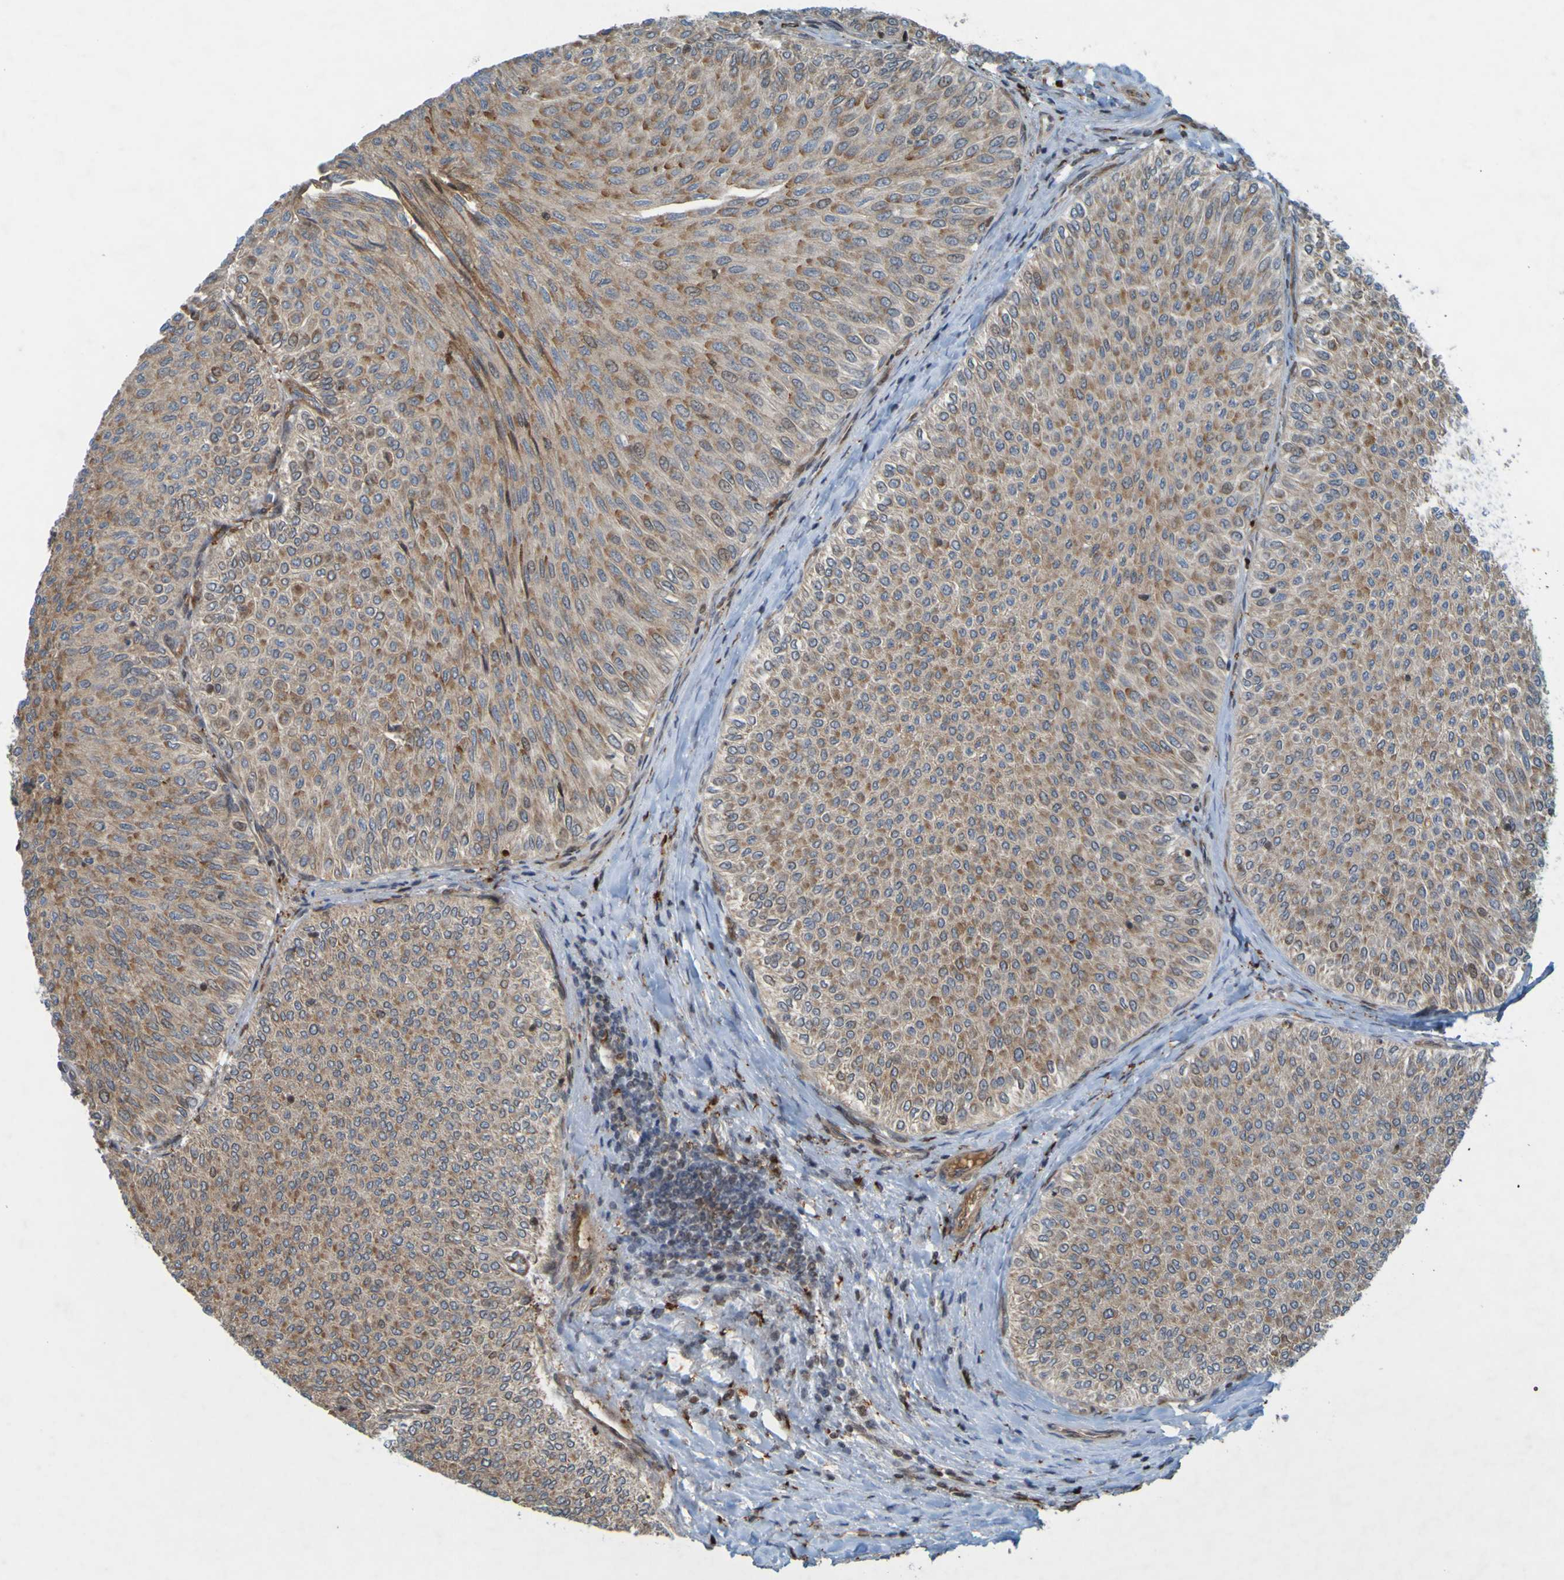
{"staining": {"intensity": "moderate", "quantity": ">75%", "location": "cytoplasmic/membranous"}, "tissue": "urothelial cancer", "cell_type": "Tumor cells", "image_type": "cancer", "snomed": [{"axis": "morphology", "description": "Urothelial carcinoma, Low grade"}, {"axis": "topography", "description": "Urinary bladder"}], "caption": "IHC of human urothelial cancer demonstrates medium levels of moderate cytoplasmic/membranous expression in about >75% of tumor cells.", "gene": "GUCY1A1", "patient": {"sex": "male", "age": 78}}